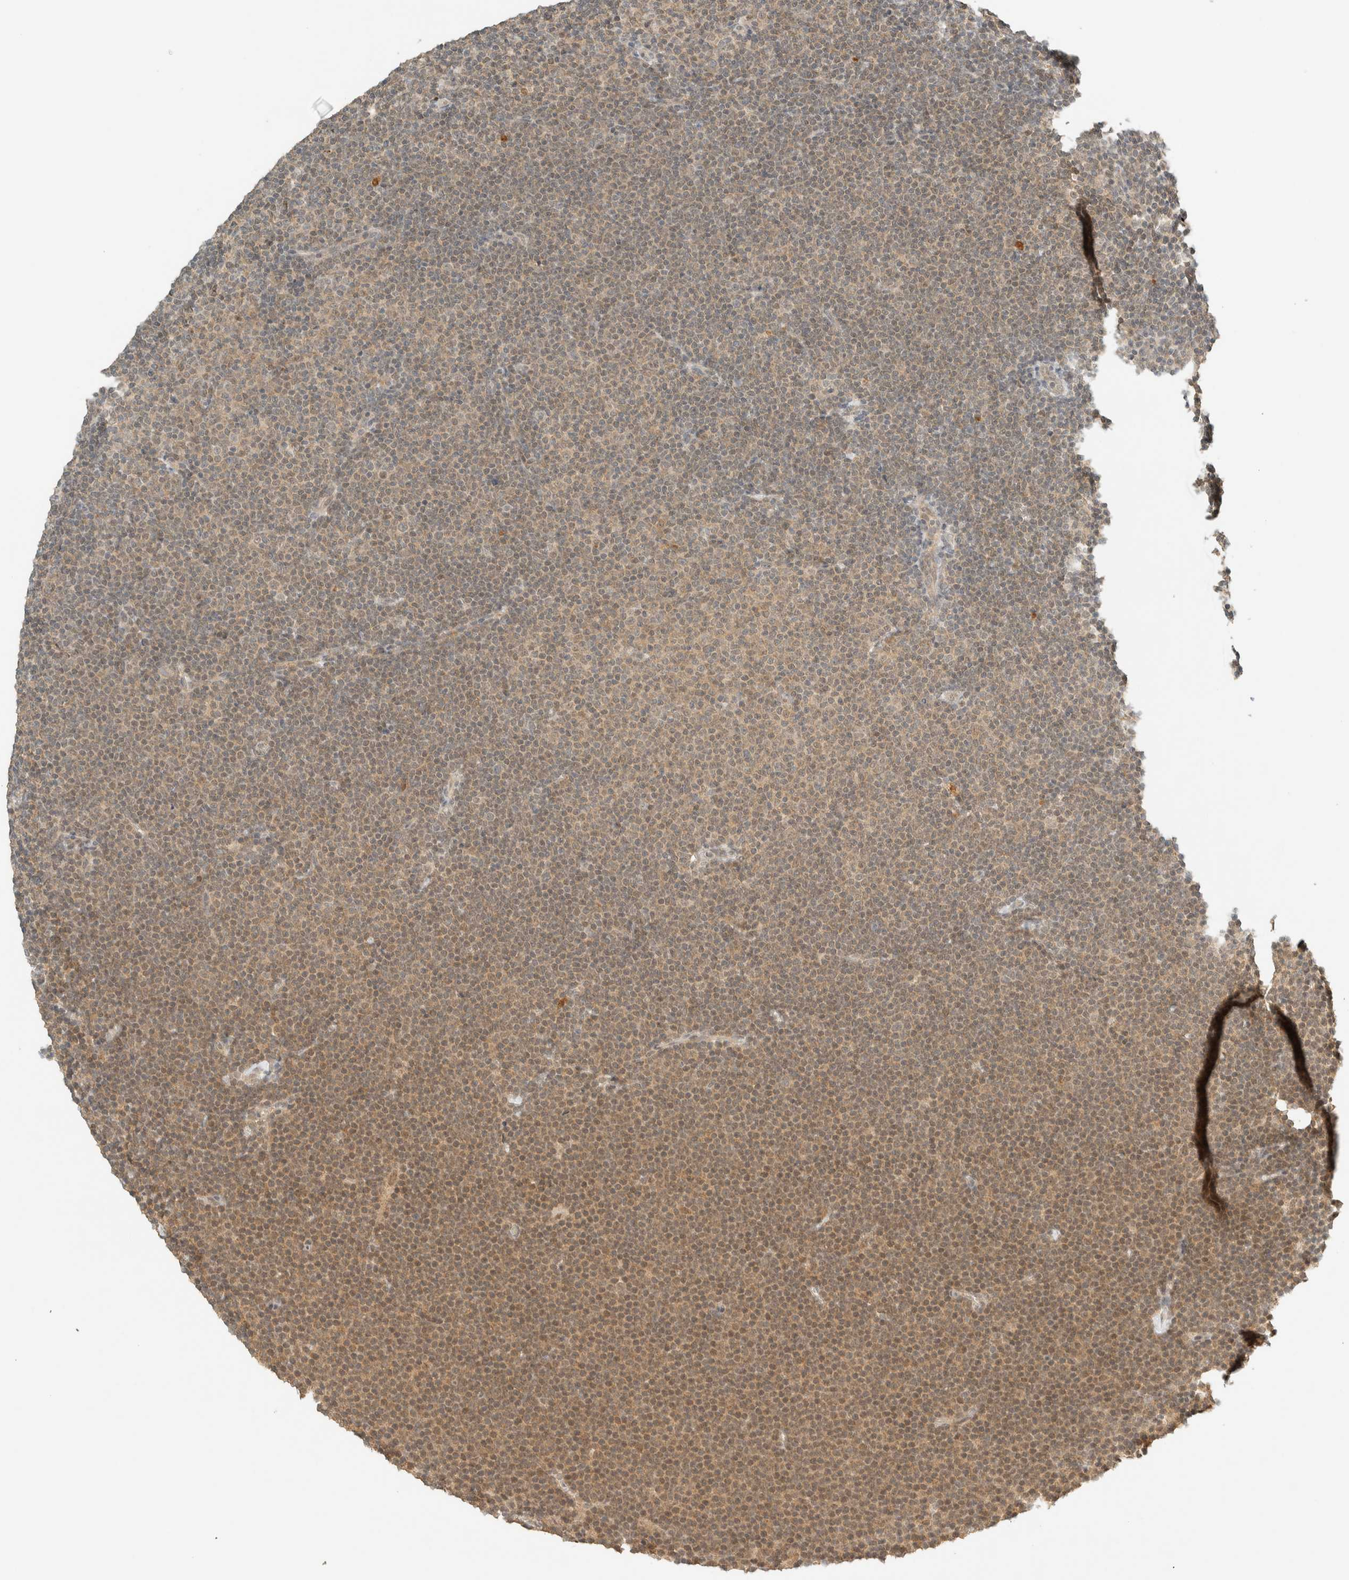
{"staining": {"intensity": "weak", "quantity": ">75%", "location": "cytoplasmic/membranous"}, "tissue": "lymphoma", "cell_type": "Tumor cells", "image_type": "cancer", "snomed": [{"axis": "morphology", "description": "Malignant lymphoma, non-Hodgkin's type, Low grade"}, {"axis": "topography", "description": "Lymph node"}], "caption": "Protein expression analysis of low-grade malignant lymphoma, non-Hodgkin's type exhibits weak cytoplasmic/membranous staining in about >75% of tumor cells.", "gene": "KIFAP3", "patient": {"sex": "female", "age": 53}}